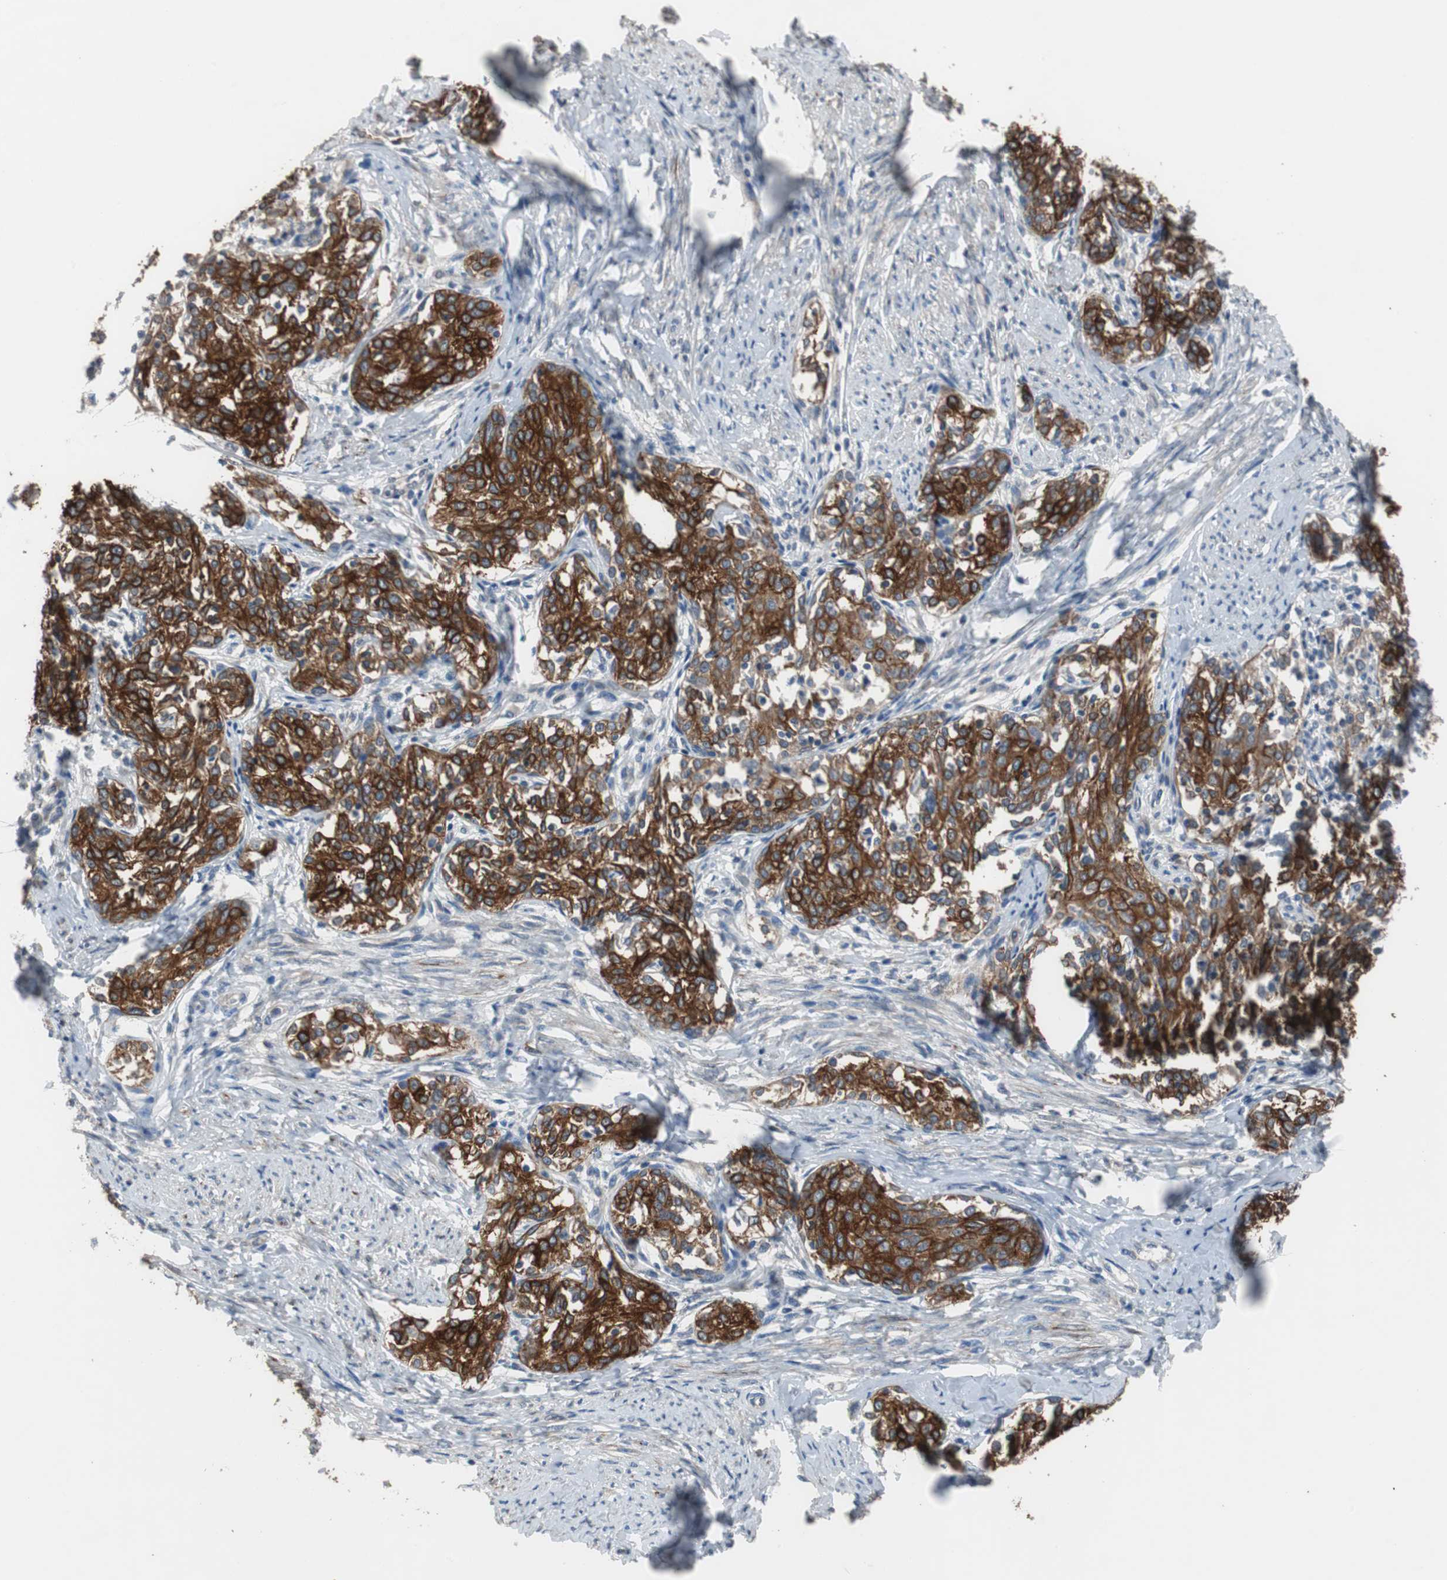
{"staining": {"intensity": "strong", "quantity": ">75%", "location": "cytoplasmic/membranous"}, "tissue": "cervical cancer", "cell_type": "Tumor cells", "image_type": "cancer", "snomed": [{"axis": "morphology", "description": "Squamous cell carcinoma, NOS"}, {"axis": "morphology", "description": "Adenocarcinoma, NOS"}, {"axis": "topography", "description": "Cervix"}], "caption": "Human squamous cell carcinoma (cervical) stained with a brown dye demonstrates strong cytoplasmic/membranous positive expression in approximately >75% of tumor cells.", "gene": "USP10", "patient": {"sex": "female", "age": 52}}